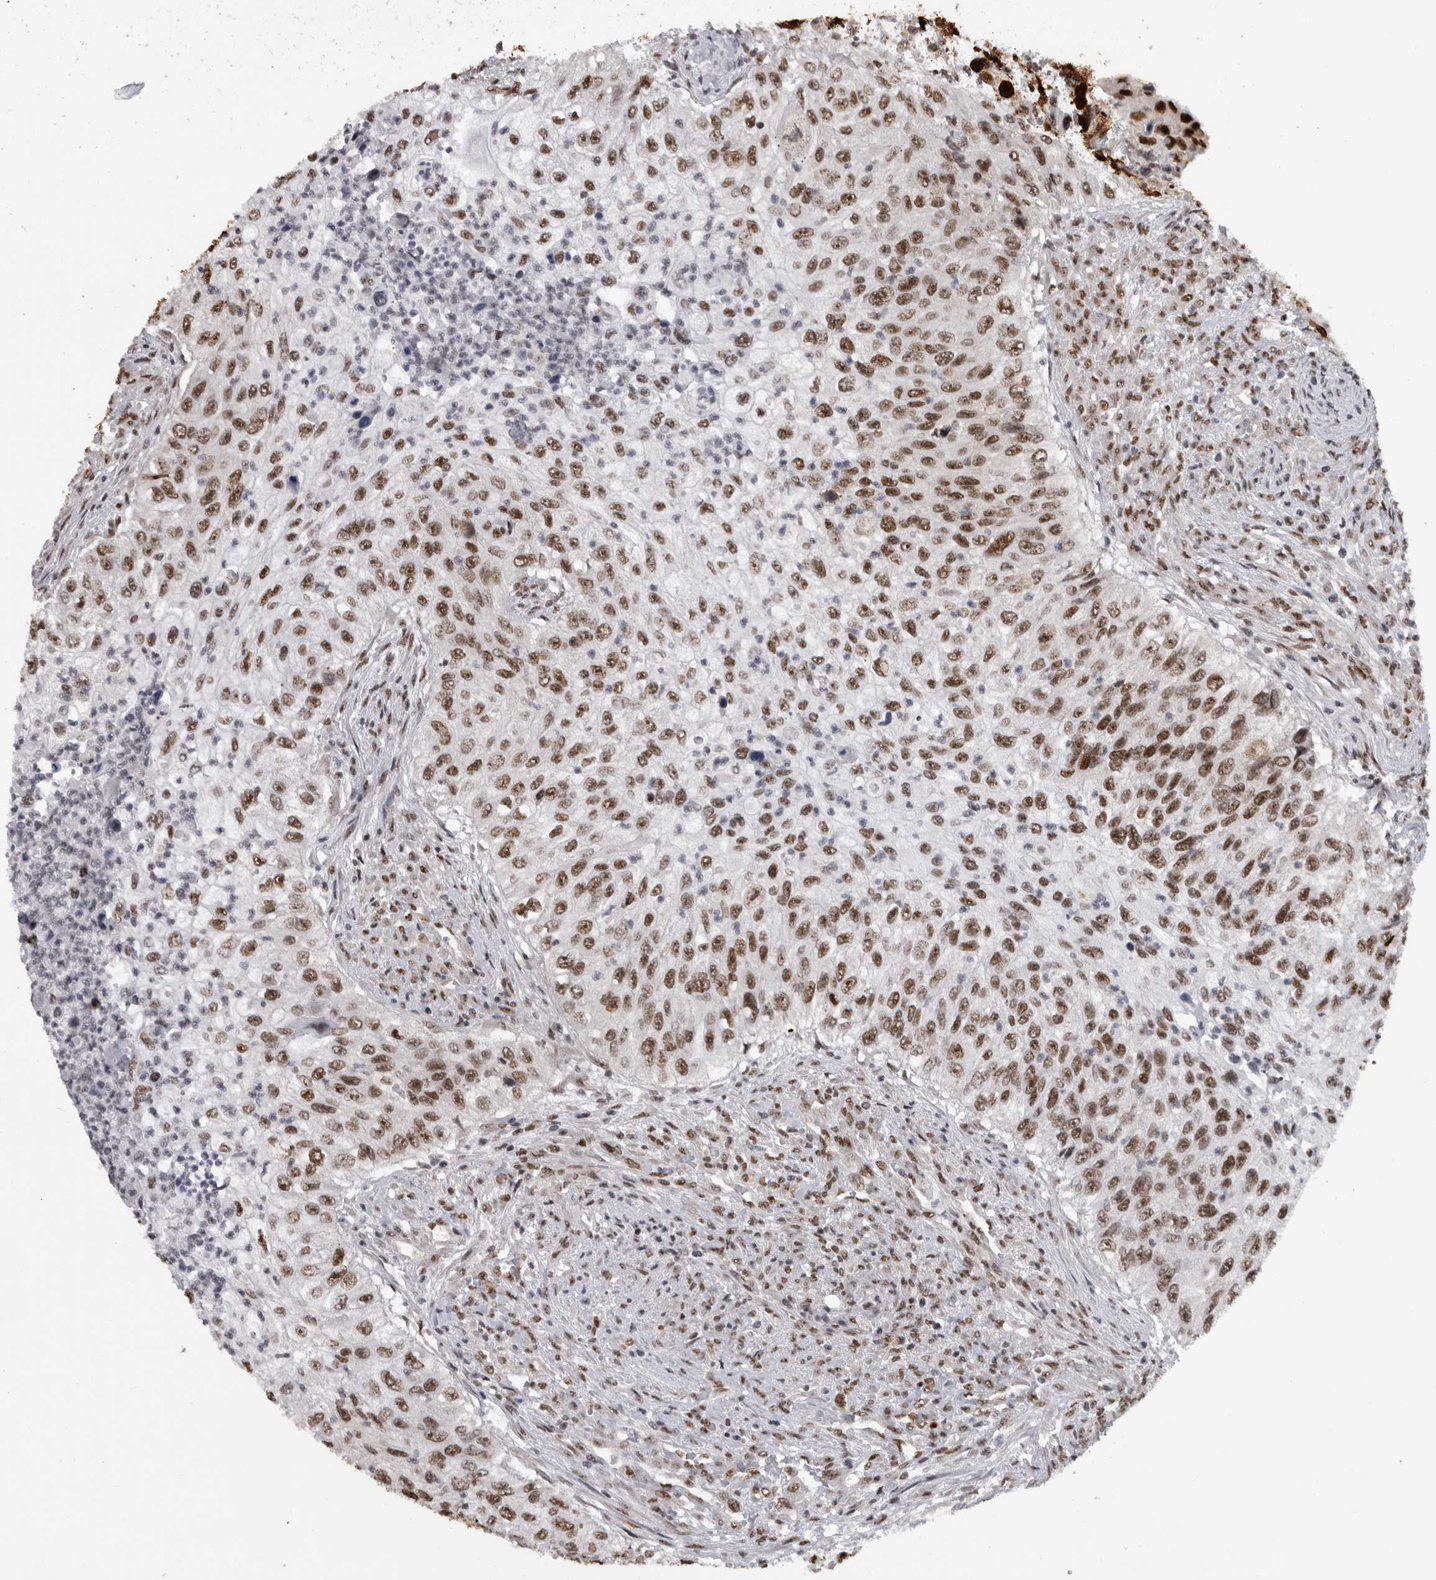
{"staining": {"intensity": "moderate", "quantity": ">75%", "location": "nuclear"}, "tissue": "urothelial cancer", "cell_type": "Tumor cells", "image_type": "cancer", "snomed": [{"axis": "morphology", "description": "Urothelial carcinoma, High grade"}, {"axis": "topography", "description": "Urinary bladder"}], "caption": "There is medium levels of moderate nuclear expression in tumor cells of urothelial cancer, as demonstrated by immunohistochemical staining (brown color).", "gene": "ZSCAN2", "patient": {"sex": "female", "age": 60}}